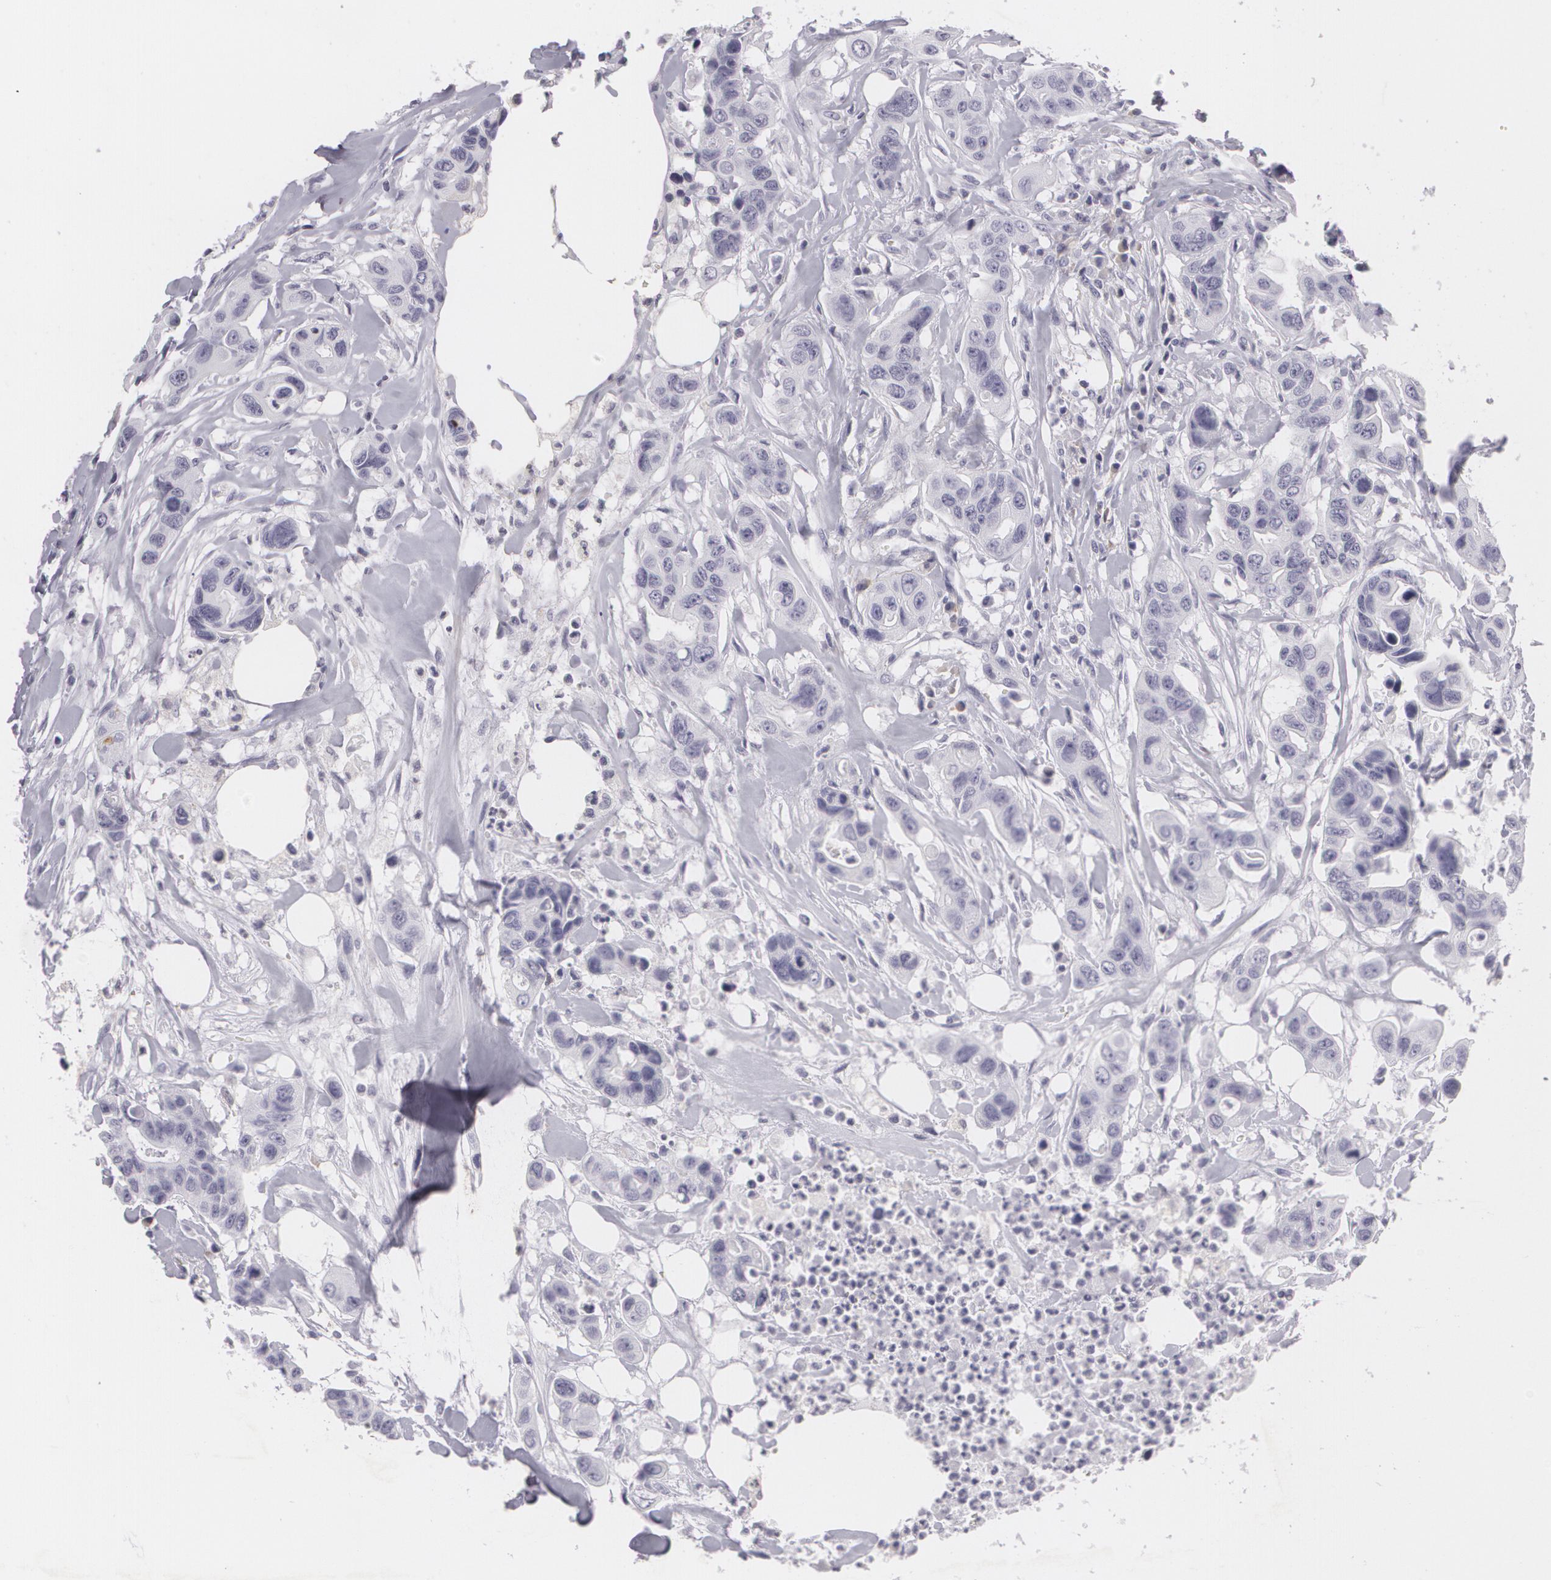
{"staining": {"intensity": "negative", "quantity": "none", "location": "none"}, "tissue": "colorectal cancer", "cell_type": "Tumor cells", "image_type": "cancer", "snomed": [{"axis": "morphology", "description": "Adenocarcinoma, NOS"}, {"axis": "topography", "description": "Colon"}], "caption": "Immunohistochemistry micrograph of colorectal cancer (adenocarcinoma) stained for a protein (brown), which displays no staining in tumor cells.", "gene": "MAP2", "patient": {"sex": "female", "age": 70}}